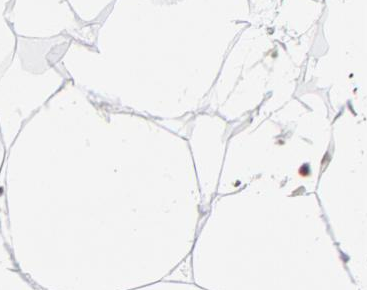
{"staining": {"intensity": "moderate", "quantity": ">75%", "location": "nuclear"}, "tissue": "adipose tissue", "cell_type": "Adipocytes", "image_type": "normal", "snomed": [{"axis": "morphology", "description": "Normal tissue, NOS"}, {"axis": "morphology", "description": "Duct carcinoma"}, {"axis": "topography", "description": "Breast"}, {"axis": "topography", "description": "Adipose tissue"}], "caption": "This is a micrograph of immunohistochemistry (IHC) staining of normal adipose tissue, which shows moderate expression in the nuclear of adipocytes.", "gene": "CTCF", "patient": {"sex": "female", "age": 37}}